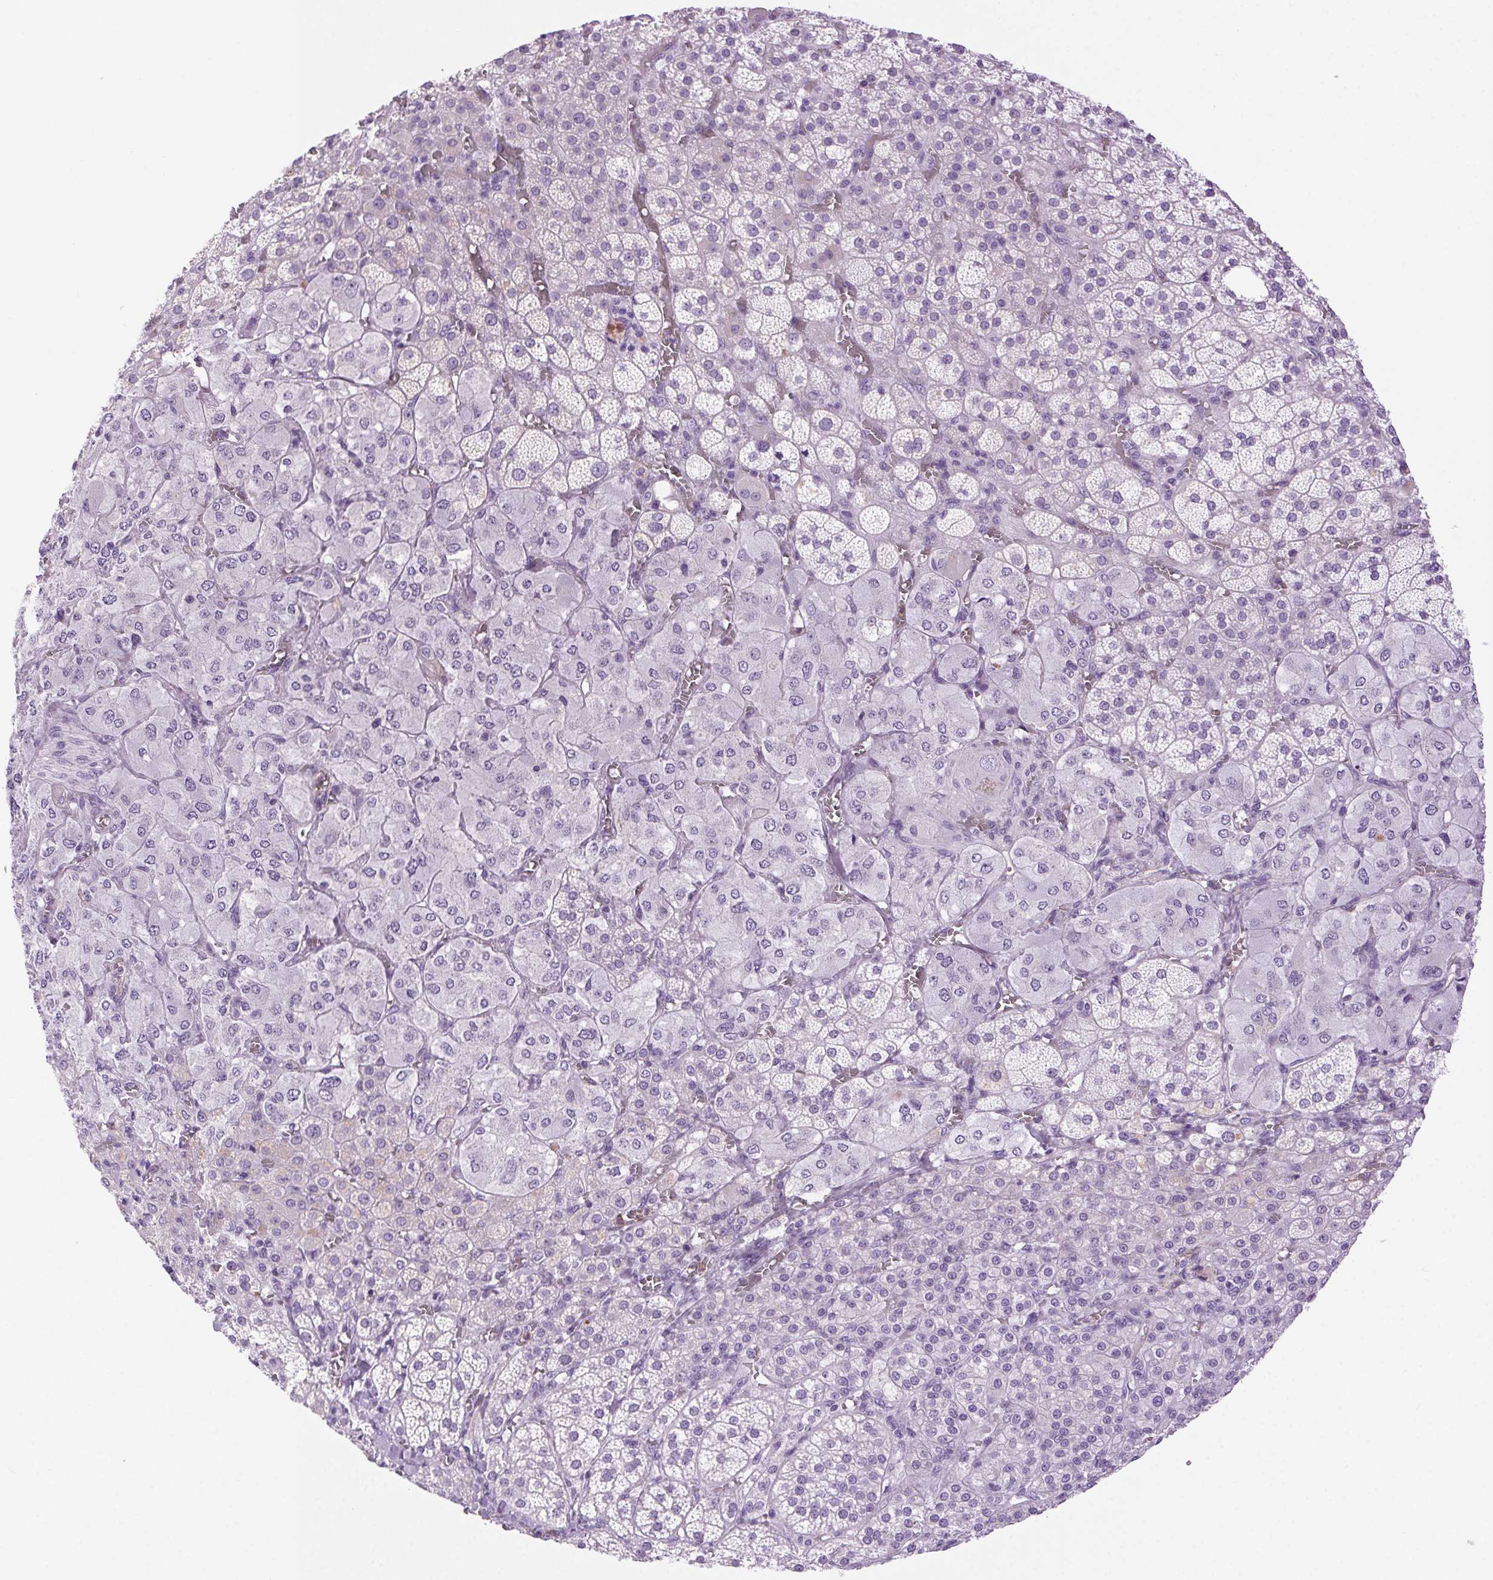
{"staining": {"intensity": "negative", "quantity": "none", "location": "none"}, "tissue": "adrenal gland", "cell_type": "Glandular cells", "image_type": "normal", "snomed": [{"axis": "morphology", "description": "Normal tissue, NOS"}, {"axis": "topography", "description": "Adrenal gland"}], "caption": "This is a micrograph of IHC staining of benign adrenal gland, which shows no positivity in glandular cells.", "gene": "SHCBP1L", "patient": {"sex": "female", "age": 60}}